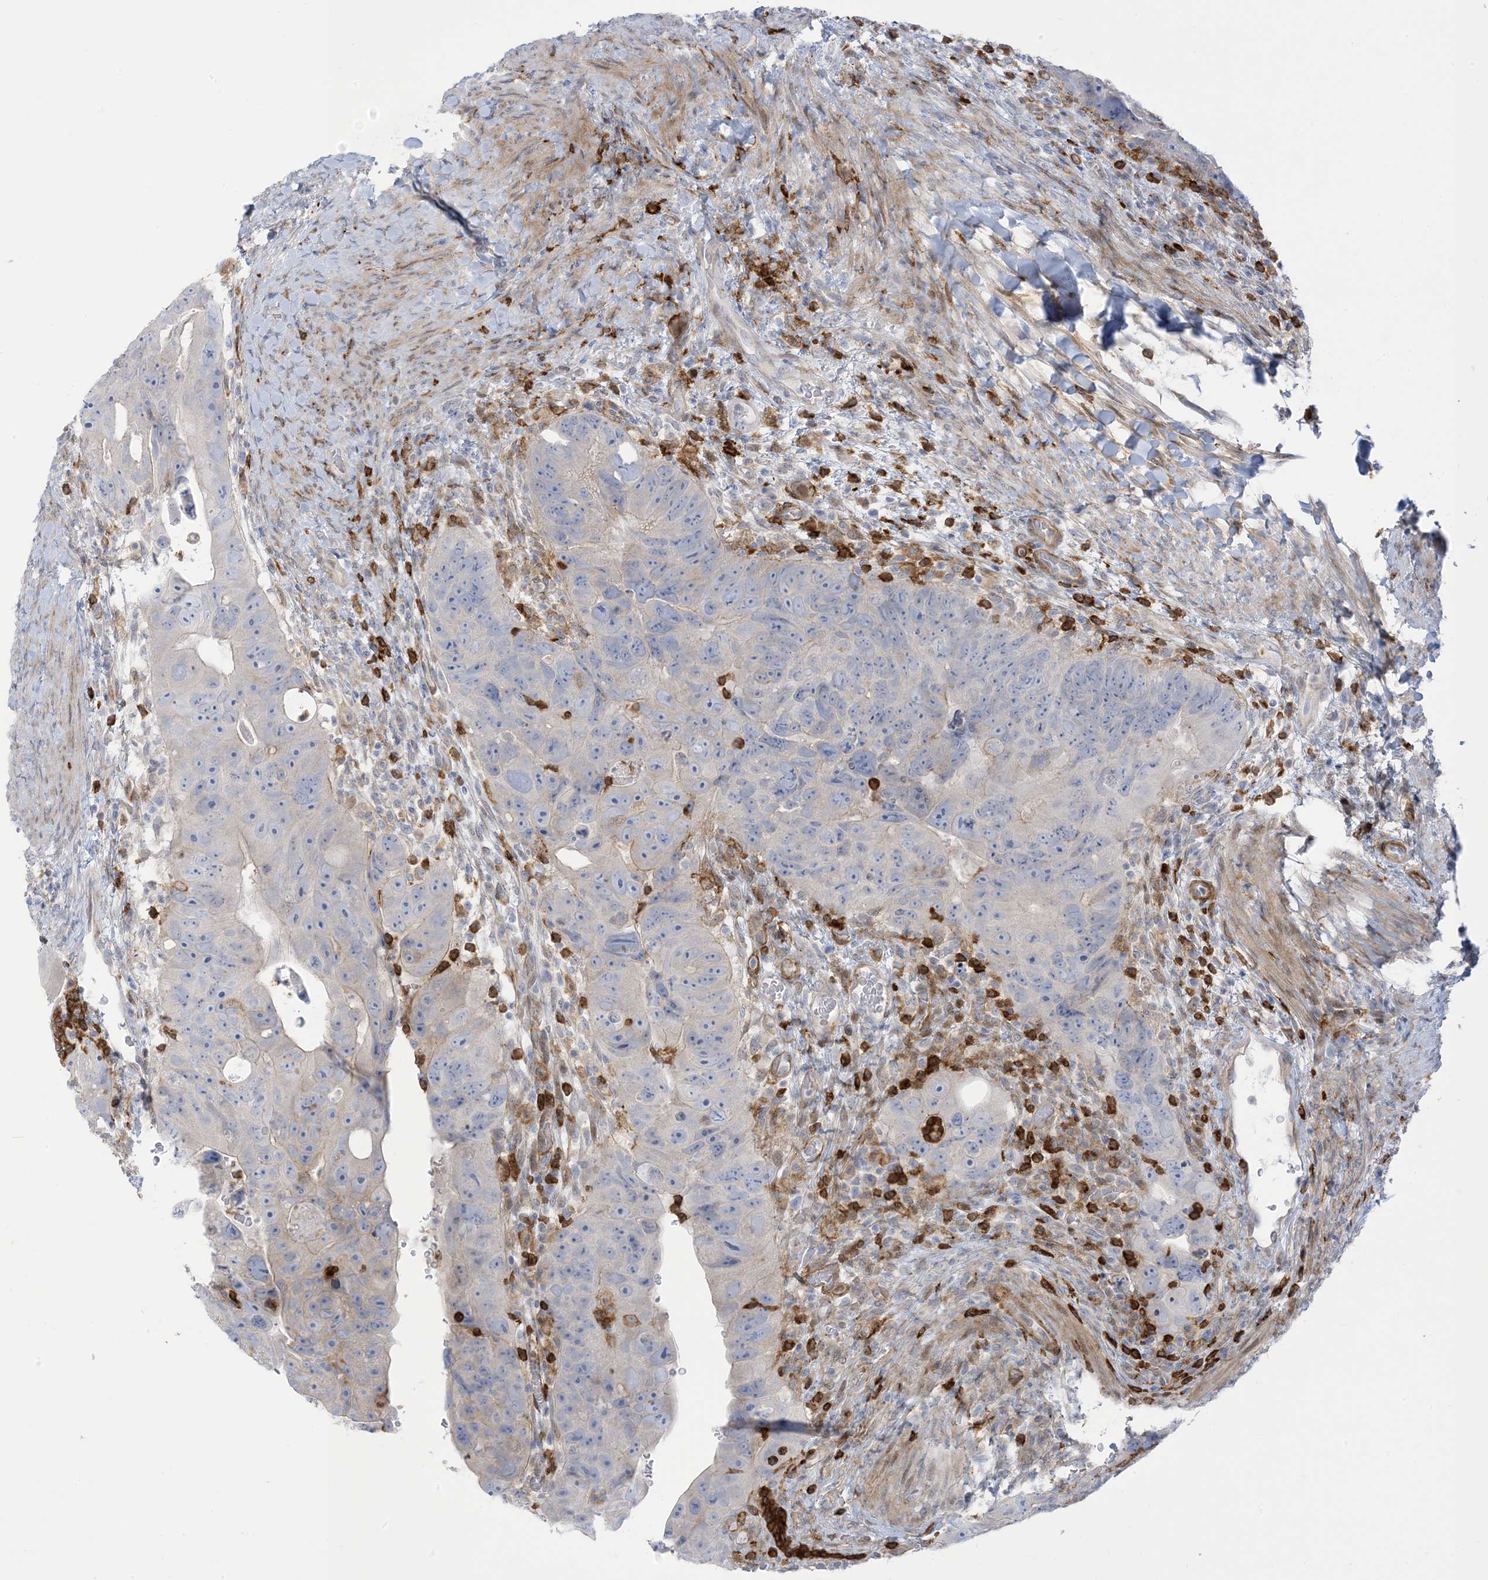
{"staining": {"intensity": "weak", "quantity": "<25%", "location": "cytoplasmic/membranous"}, "tissue": "colorectal cancer", "cell_type": "Tumor cells", "image_type": "cancer", "snomed": [{"axis": "morphology", "description": "Adenocarcinoma, NOS"}, {"axis": "topography", "description": "Rectum"}], "caption": "DAB (3,3'-diaminobenzidine) immunohistochemical staining of colorectal cancer (adenocarcinoma) reveals no significant positivity in tumor cells.", "gene": "ICMT", "patient": {"sex": "male", "age": 59}}